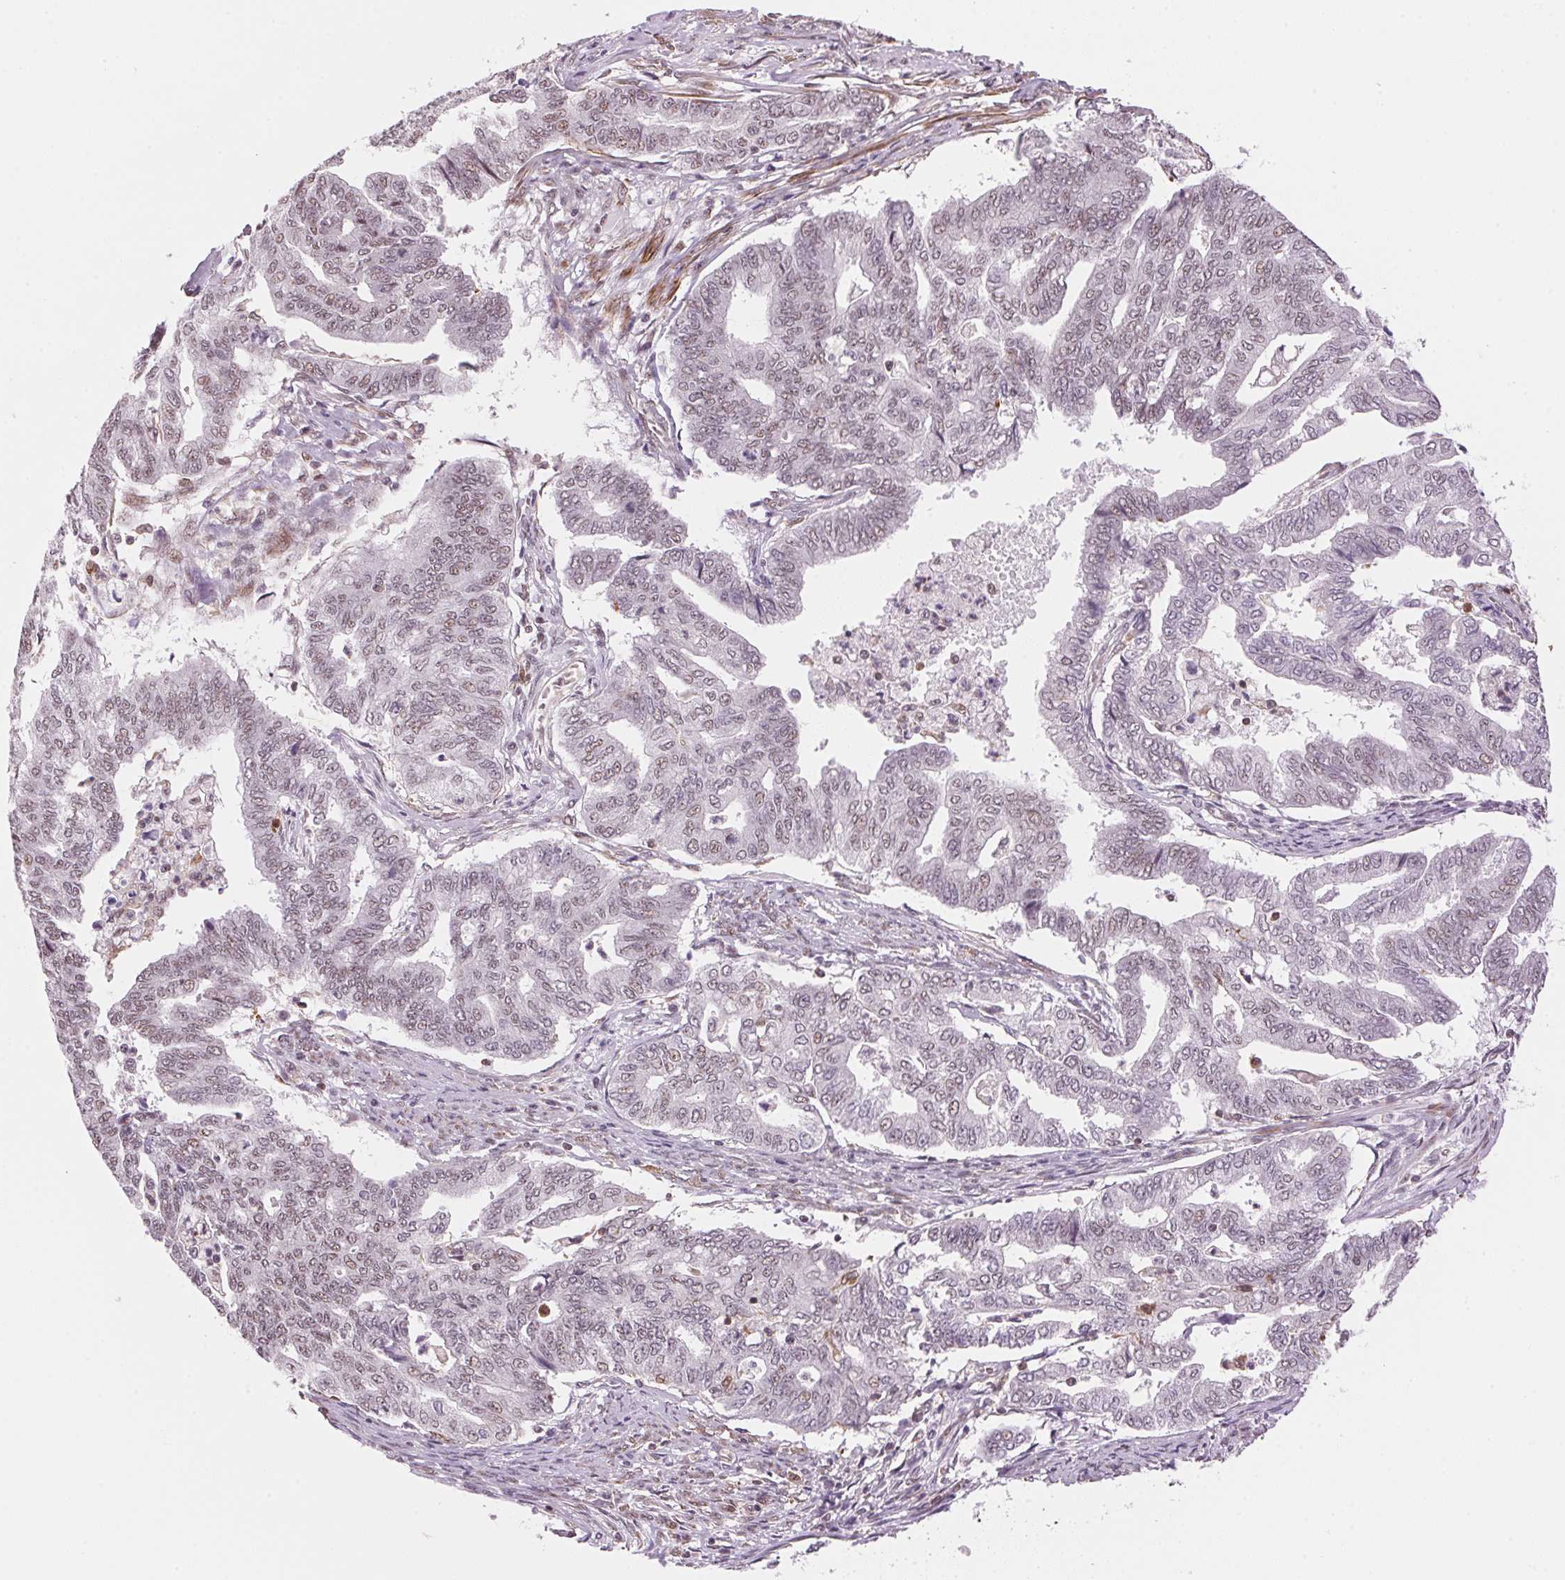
{"staining": {"intensity": "weak", "quantity": "<25%", "location": "nuclear"}, "tissue": "endometrial cancer", "cell_type": "Tumor cells", "image_type": "cancer", "snomed": [{"axis": "morphology", "description": "Adenocarcinoma, NOS"}, {"axis": "topography", "description": "Endometrium"}], "caption": "High magnification brightfield microscopy of endometrial cancer stained with DAB (3,3'-diaminobenzidine) (brown) and counterstained with hematoxylin (blue): tumor cells show no significant expression.", "gene": "HNRNPDL", "patient": {"sex": "female", "age": 79}}